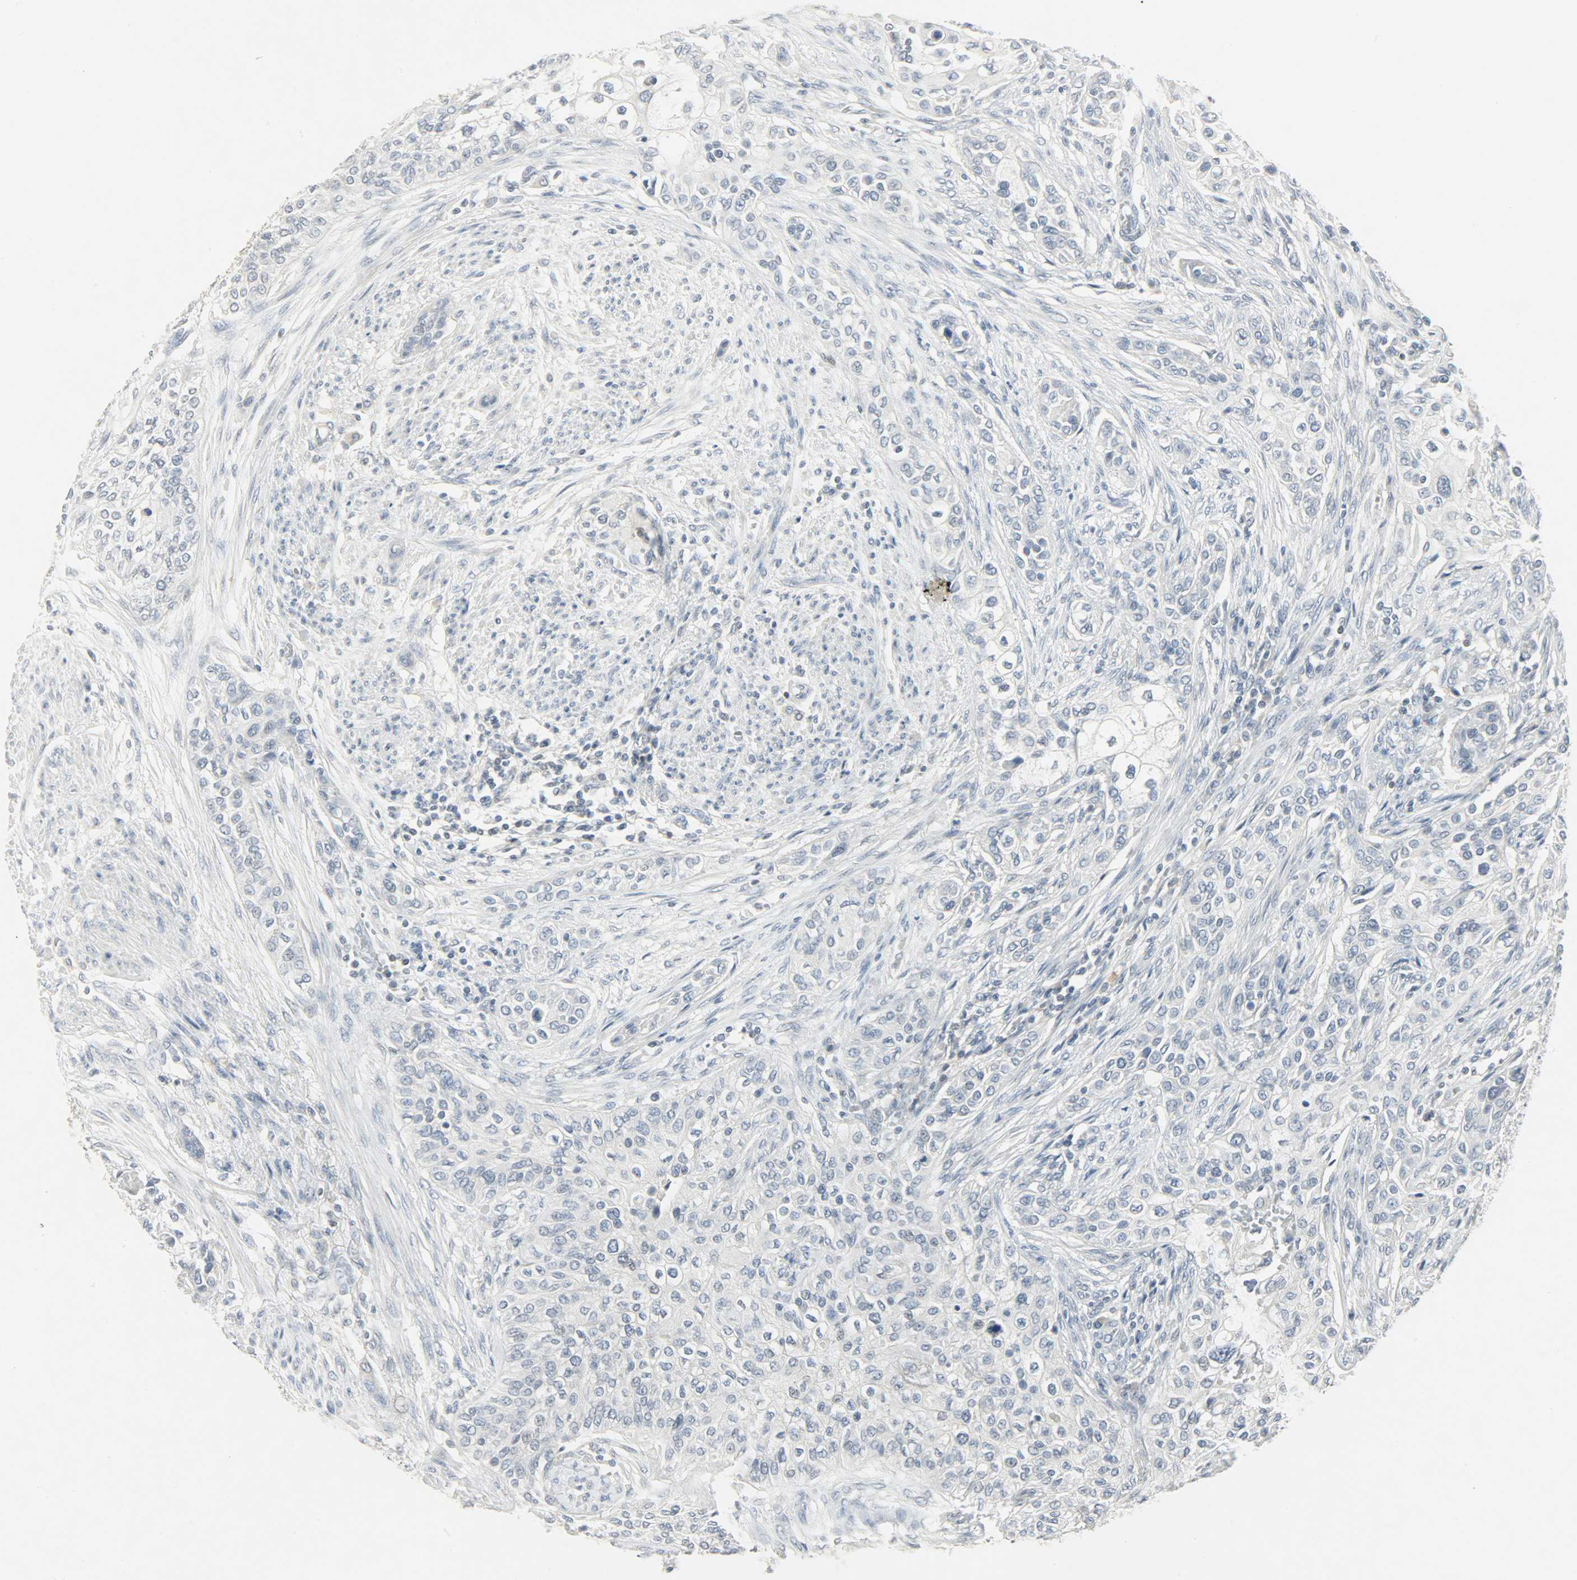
{"staining": {"intensity": "negative", "quantity": "none", "location": "none"}, "tissue": "urothelial cancer", "cell_type": "Tumor cells", "image_type": "cancer", "snomed": [{"axis": "morphology", "description": "Urothelial carcinoma, High grade"}, {"axis": "topography", "description": "Urinary bladder"}], "caption": "IHC histopathology image of neoplastic tissue: human urothelial carcinoma (high-grade) stained with DAB (3,3'-diaminobenzidine) reveals no significant protein positivity in tumor cells.", "gene": "CAMK4", "patient": {"sex": "male", "age": 74}}